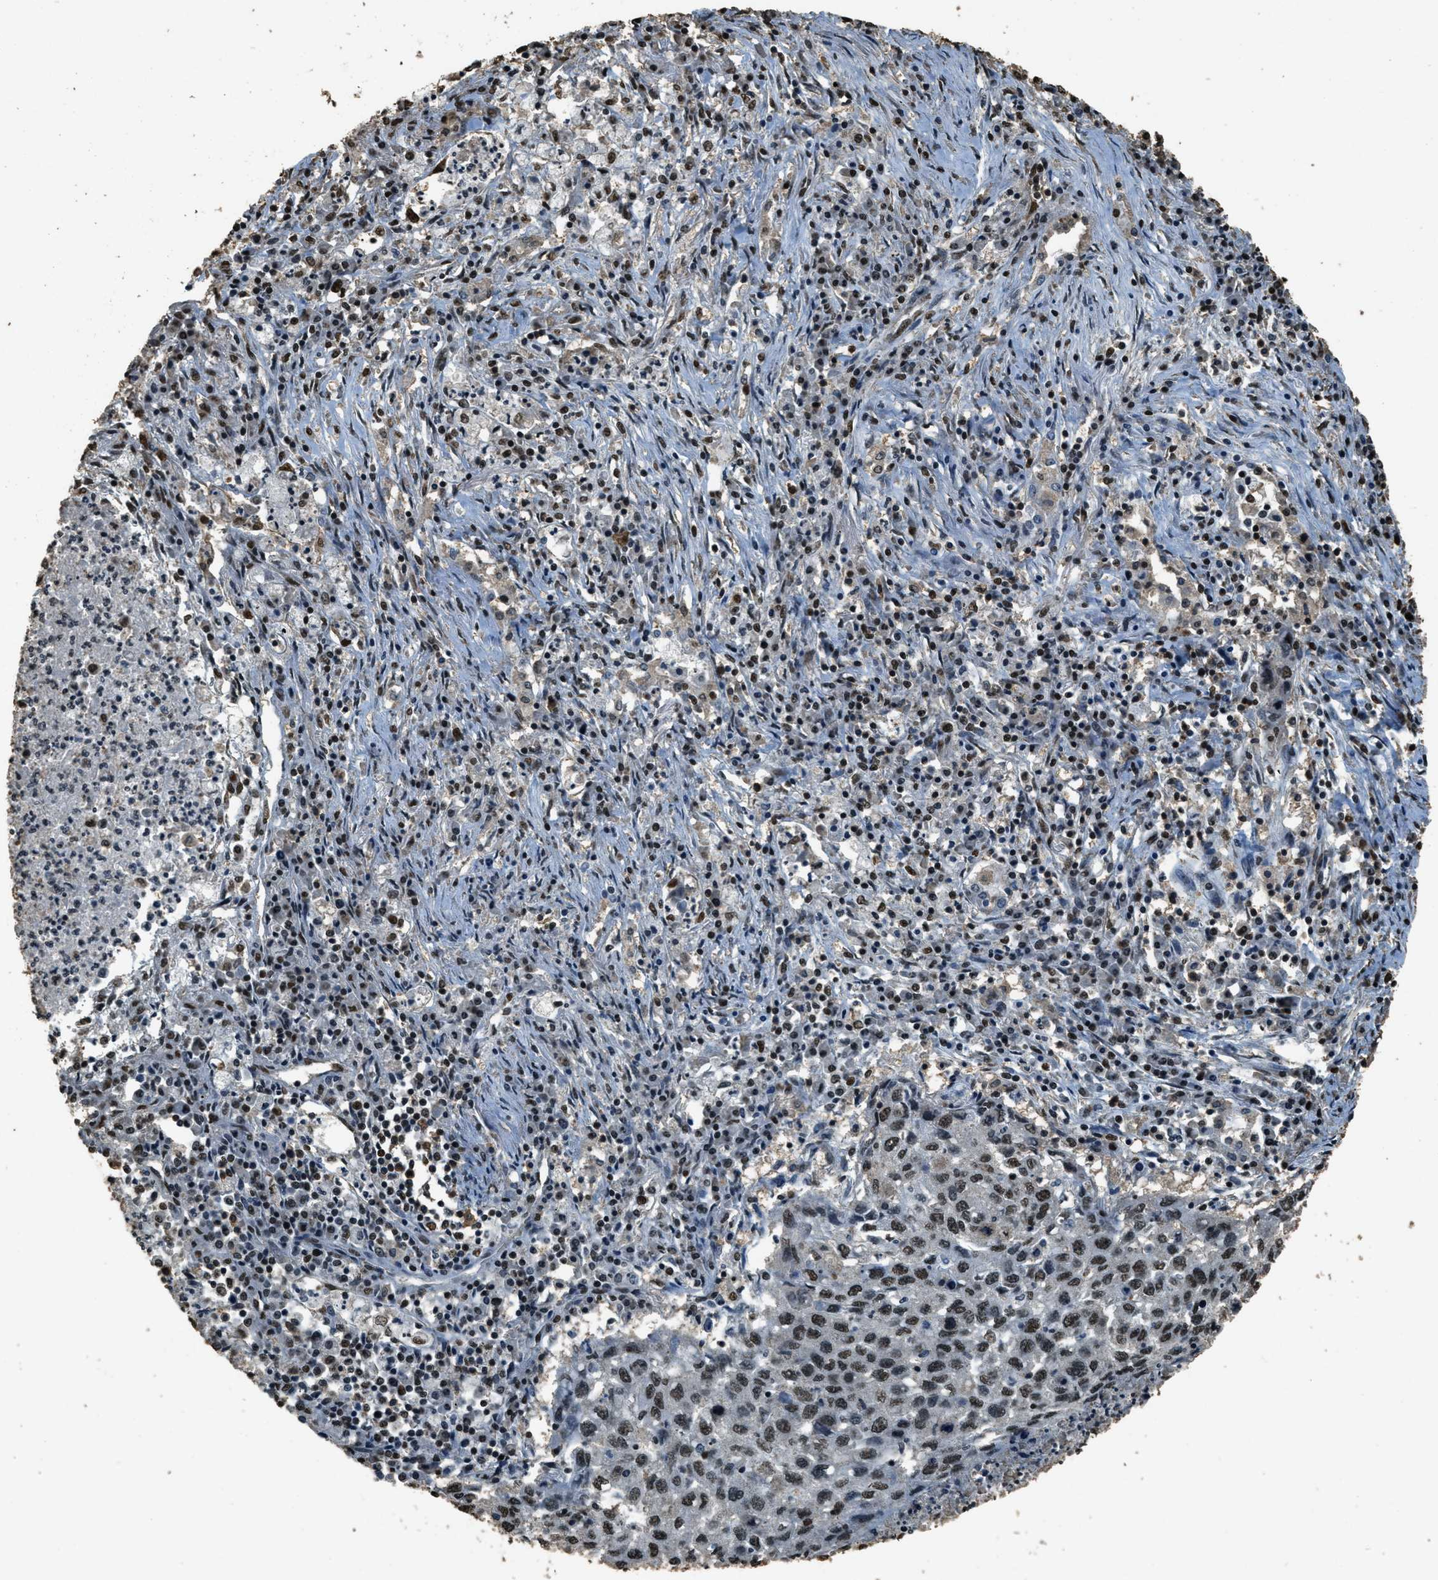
{"staining": {"intensity": "moderate", "quantity": ">75%", "location": "nuclear"}, "tissue": "lung cancer", "cell_type": "Tumor cells", "image_type": "cancer", "snomed": [{"axis": "morphology", "description": "Squamous cell carcinoma, NOS"}, {"axis": "topography", "description": "Lung"}], "caption": "Lung squamous cell carcinoma tissue displays moderate nuclear staining in about >75% of tumor cells", "gene": "MYB", "patient": {"sex": "female", "age": 63}}